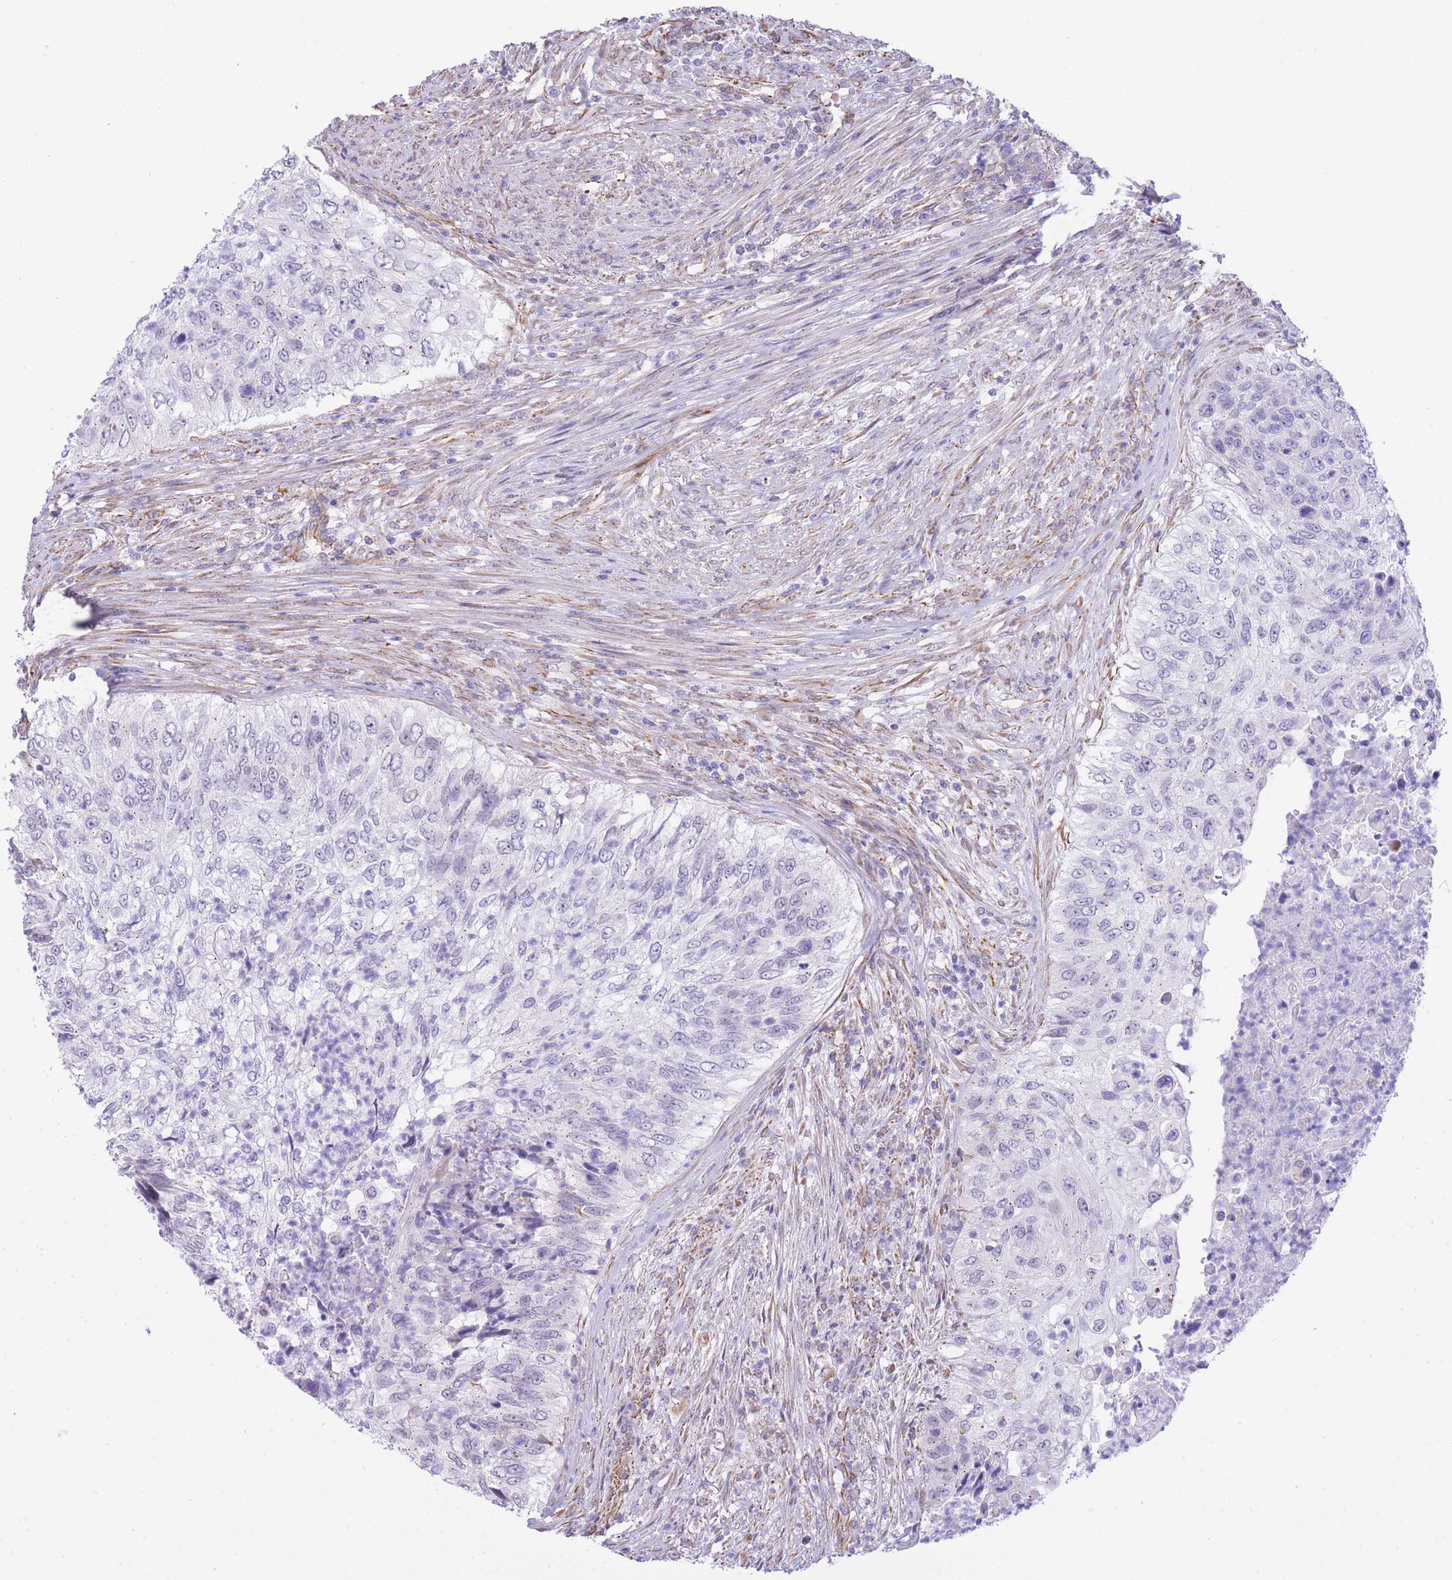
{"staining": {"intensity": "negative", "quantity": "none", "location": "none"}, "tissue": "urothelial cancer", "cell_type": "Tumor cells", "image_type": "cancer", "snomed": [{"axis": "morphology", "description": "Urothelial carcinoma, High grade"}, {"axis": "topography", "description": "Urinary bladder"}], "caption": "This histopathology image is of urothelial carcinoma (high-grade) stained with immunohistochemistry (IHC) to label a protein in brown with the nuclei are counter-stained blue. There is no positivity in tumor cells.", "gene": "PSG8", "patient": {"sex": "female", "age": 60}}